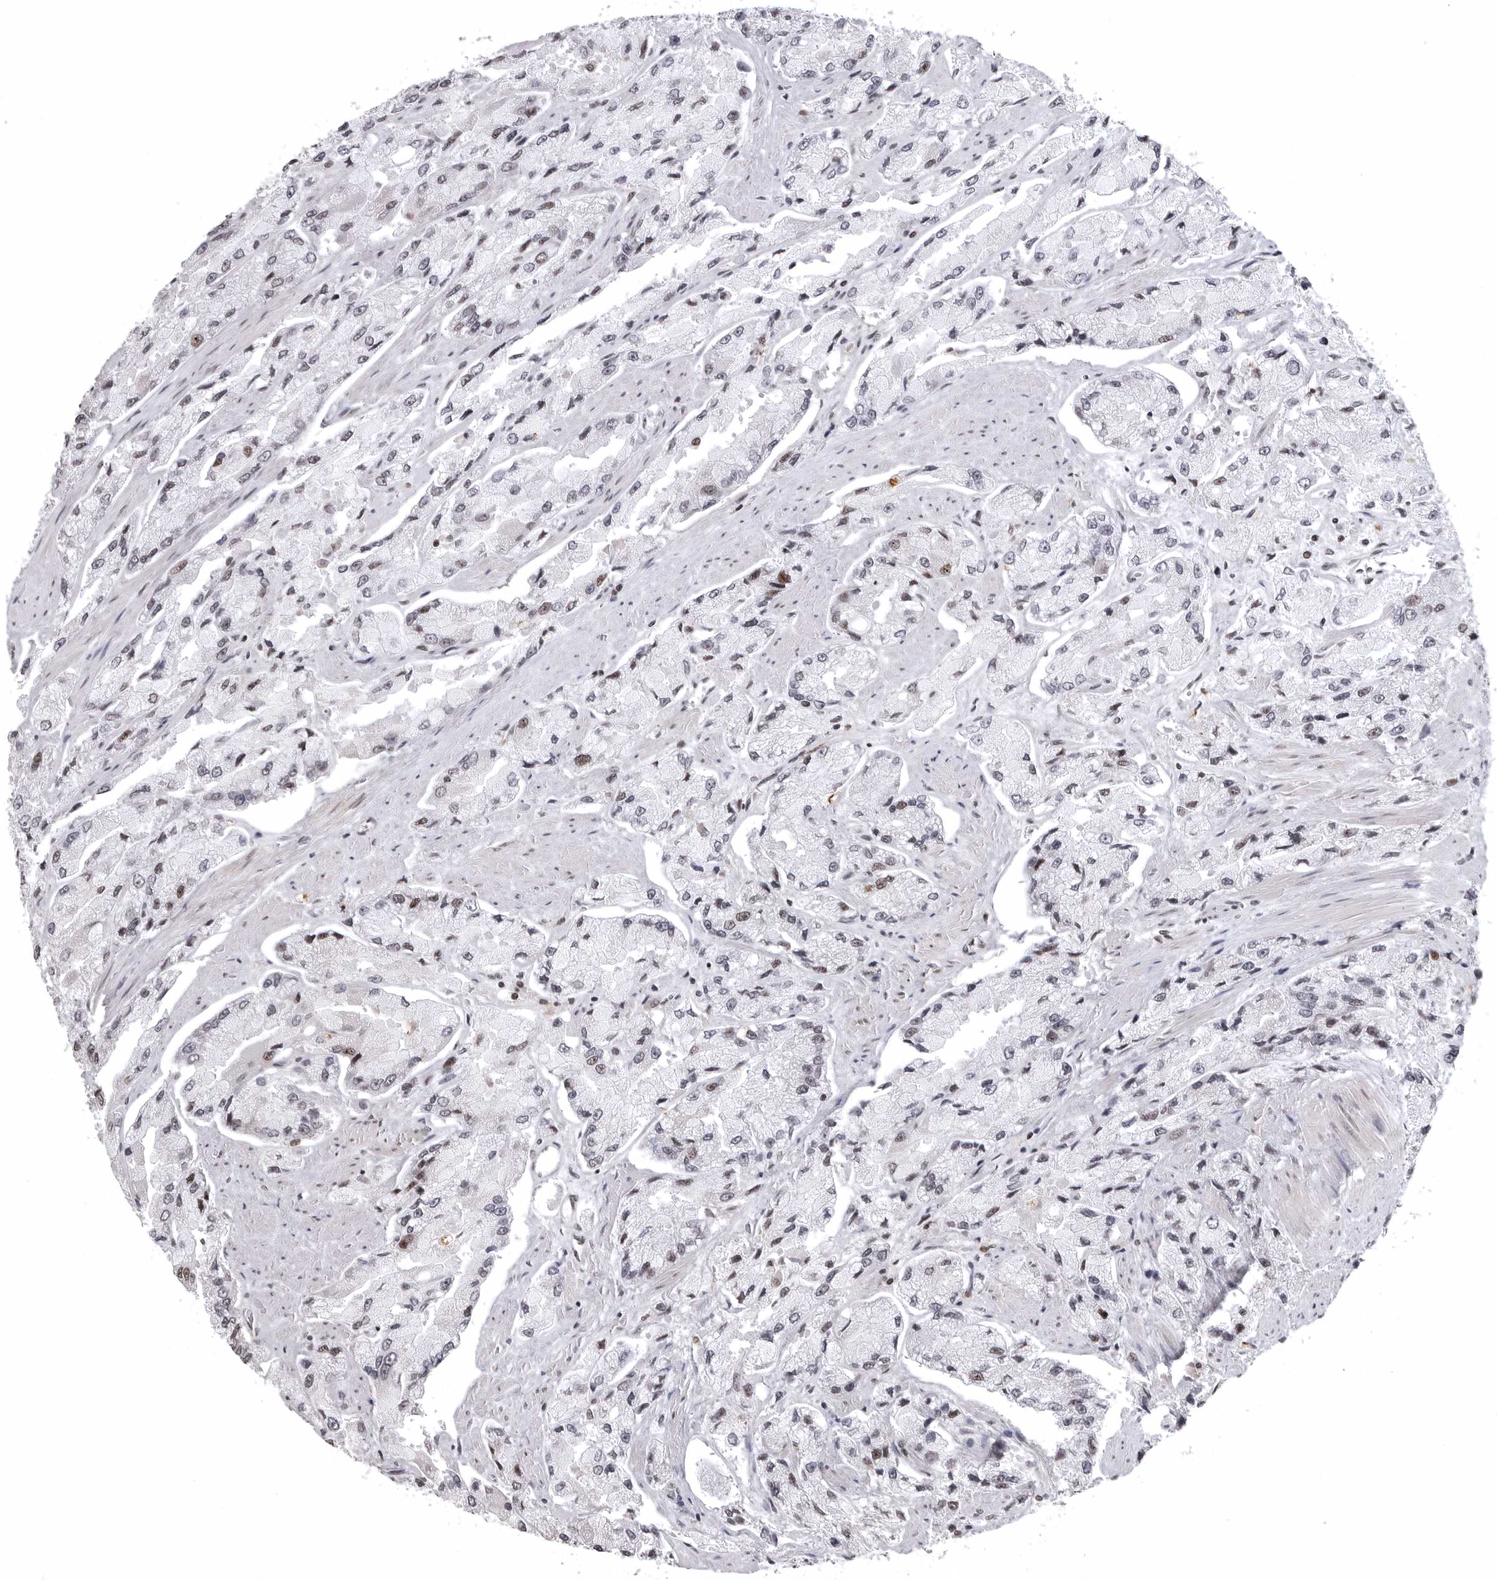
{"staining": {"intensity": "weak", "quantity": "<25%", "location": "nuclear"}, "tissue": "prostate cancer", "cell_type": "Tumor cells", "image_type": "cancer", "snomed": [{"axis": "morphology", "description": "Adenocarcinoma, High grade"}, {"axis": "topography", "description": "Prostate"}], "caption": "There is no significant staining in tumor cells of prostate adenocarcinoma (high-grade). The staining is performed using DAB (3,3'-diaminobenzidine) brown chromogen with nuclei counter-stained in using hematoxylin.", "gene": "WRAP53", "patient": {"sex": "male", "age": 58}}